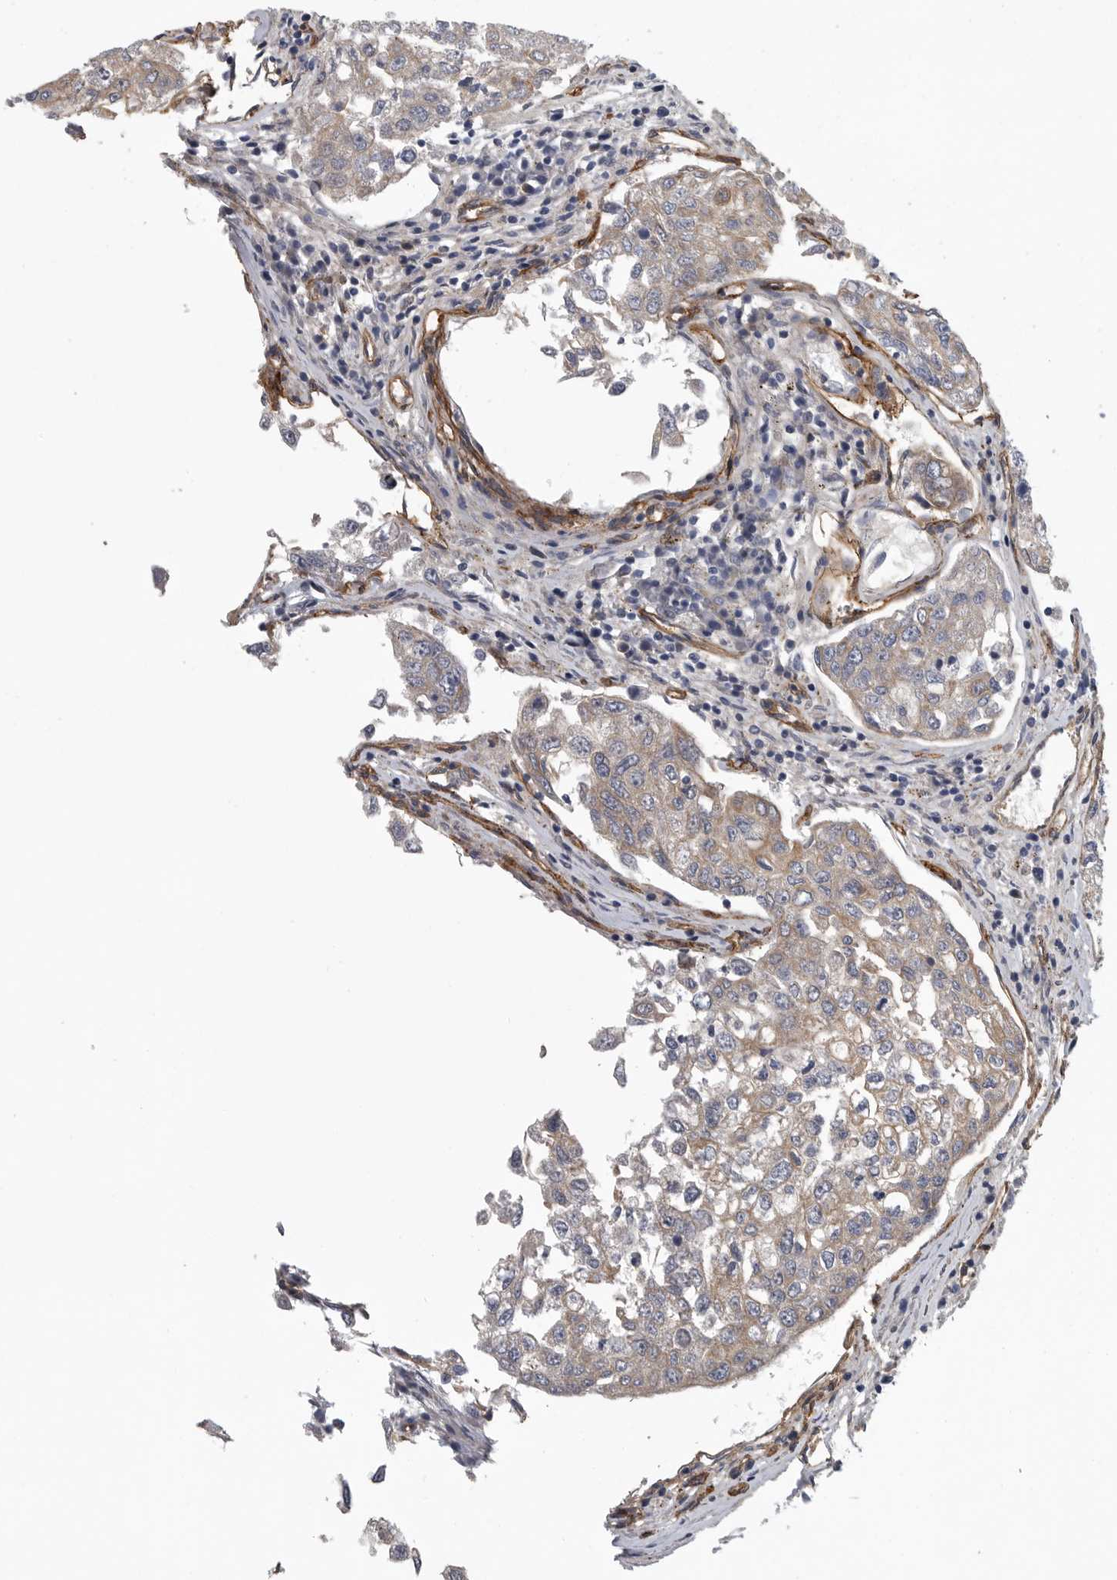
{"staining": {"intensity": "weak", "quantity": "25%-75%", "location": "cytoplasmic/membranous"}, "tissue": "urothelial cancer", "cell_type": "Tumor cells", "image_type": "cancer", "snomed": [{"axis": "morphology", "description": "Urothelial carcinoma, High grade"}, {"axis": "topography", "description": "Lymph node"}, {"axis": "topography", "description": "Urinary bladder"}], "caption": "This micrograph demonstrates immunohistochemistry staining of urothelial cancer, with low weak cytoplasmic/membranous staining in about 25%-75% of tumor cells.", "gene": "OXR1", "patient": {"sex": "male", "age": 51}}